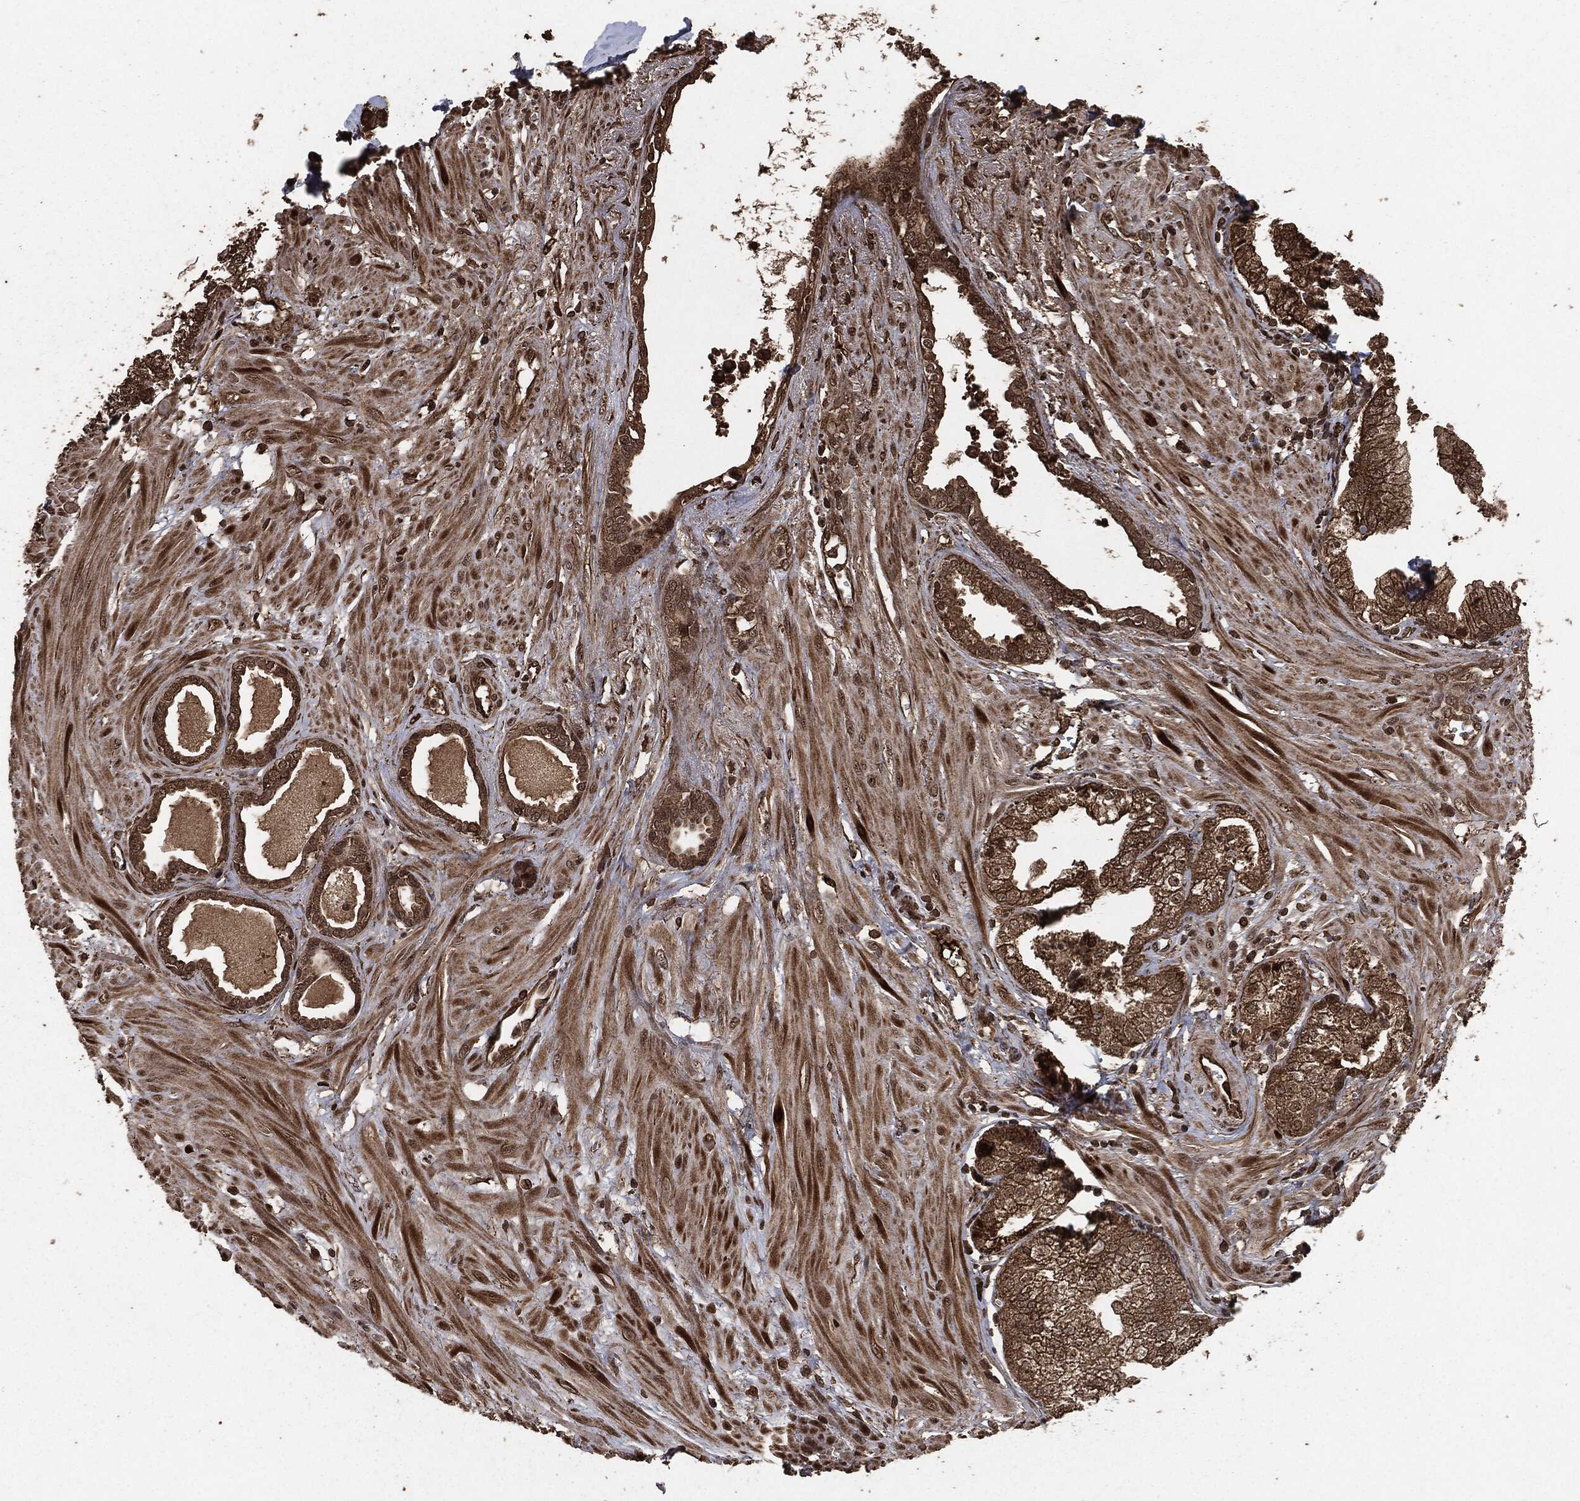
{"staining": {"intensity": "strong", "quantity": "25%-75%", "location": "cytoplasmic/membranous"}, "tissue": "prostate cancer", "cell_type": "Tumor cells", "image_type": "cancer", "snomed": [{"axis": "morphology", "description": "Adenocarcinoma, NOS"}, {"axis": "topography", "description": "Prostate and seminal vesicle, NOS"}, {"axis": "topography", "description": "Prostate"}], "caption": "Tumor cells display strong cytoplasmic/membranous expression in approximately 25%-75% of cells in adenocarcinoma (prostate). (brown staining indicates protein expression, while blue staining denotes nuclei).", "gene": "EGFR", "patient": {"sex": "male", "age": 79}}